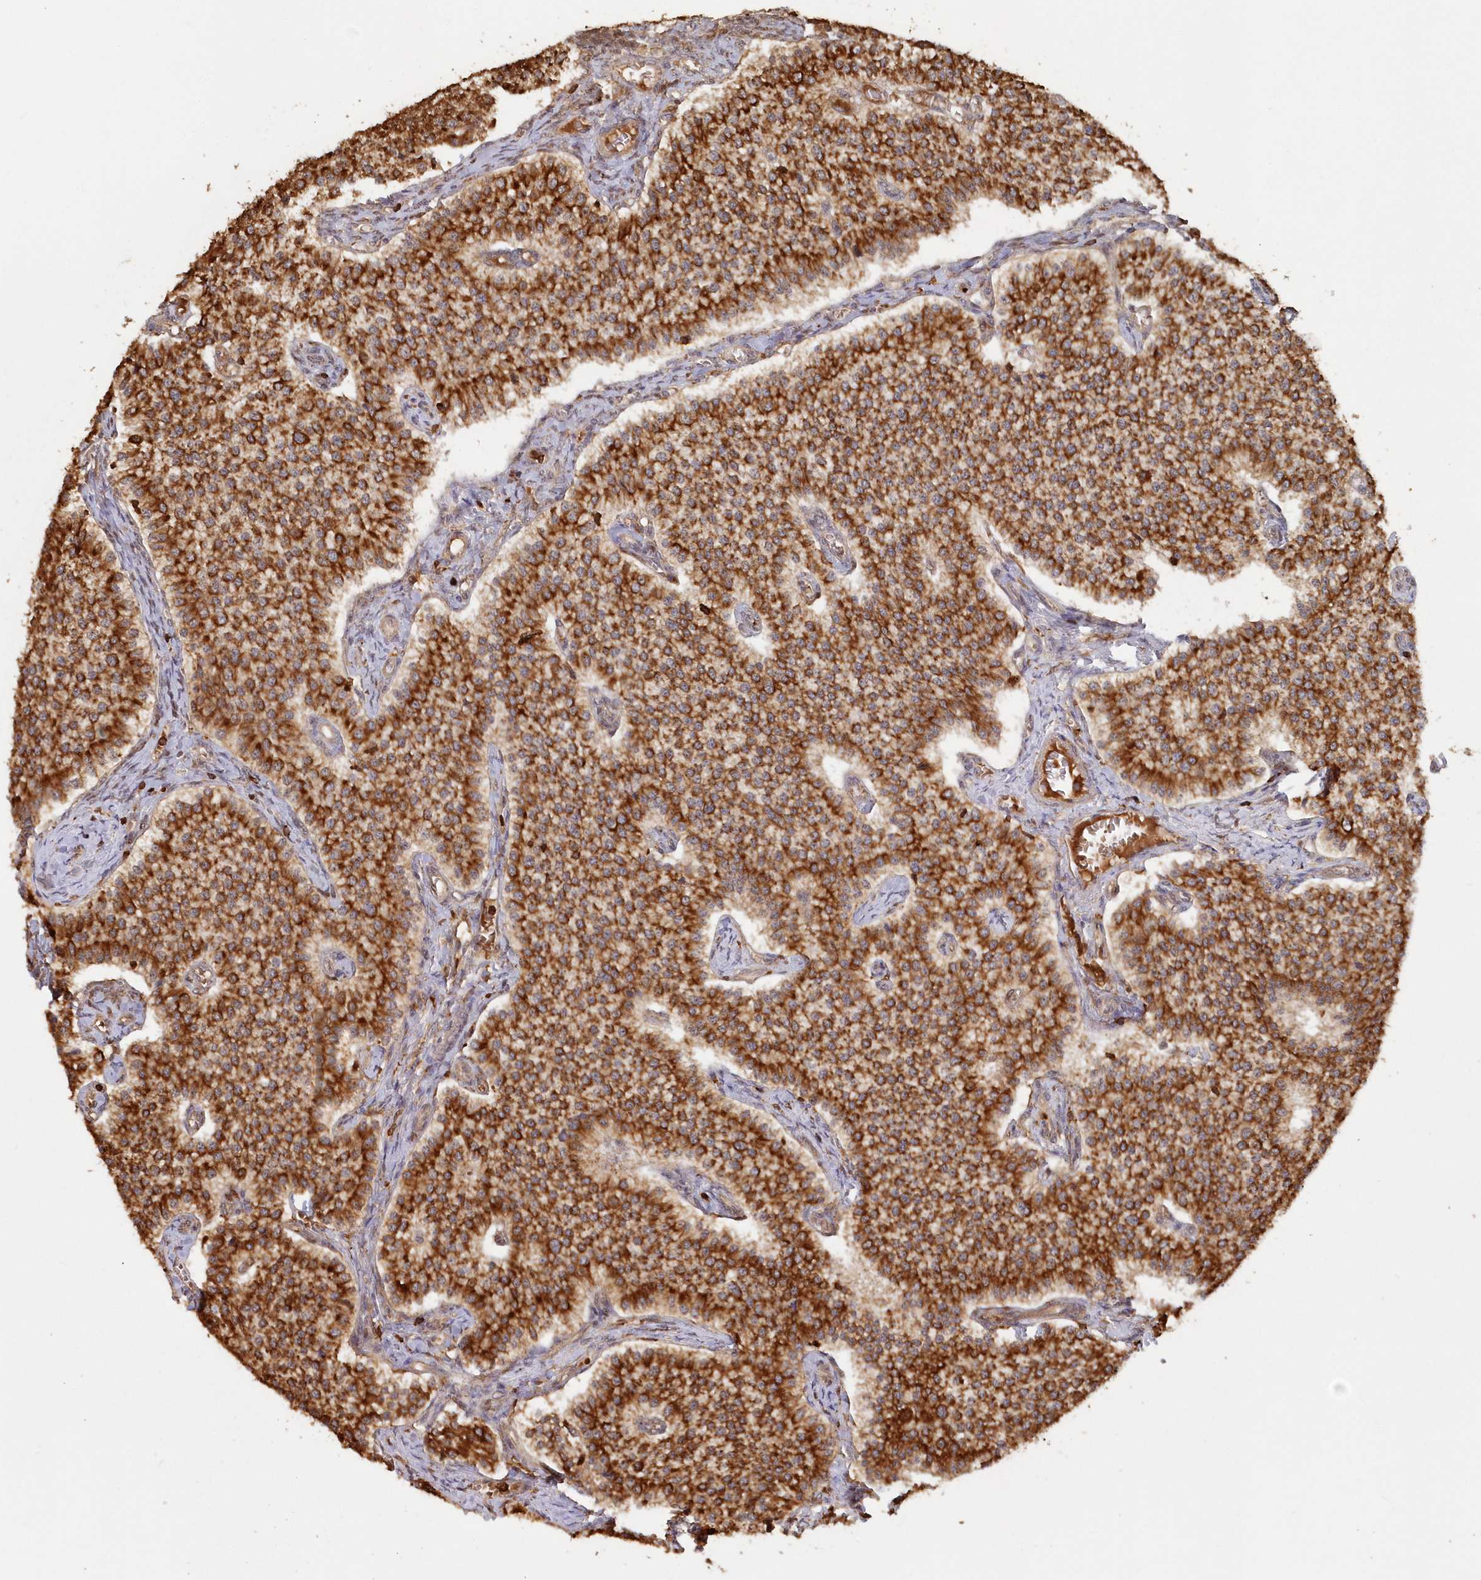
{"staining": {"intensity": "strong", "quantity": ">75%", "location": "cytoplasmic/membranous"}, "tissue": "carcinoid", "cell_type": "Tumor cells", "image_type": "cancer", "snomed": [{"axis": "morphology", "description": "Carcinoid, malignant, NOS"}, {"axis": "topography", "description": "Colon"}], "caption": "Protein staining of malignant carcinoid tissue demonstrates strong cytoplasmic/membranous positivity in about >75% of tumor cells.", "gene": "SNED1", "patient": {"sex": "female", "age": 52}}